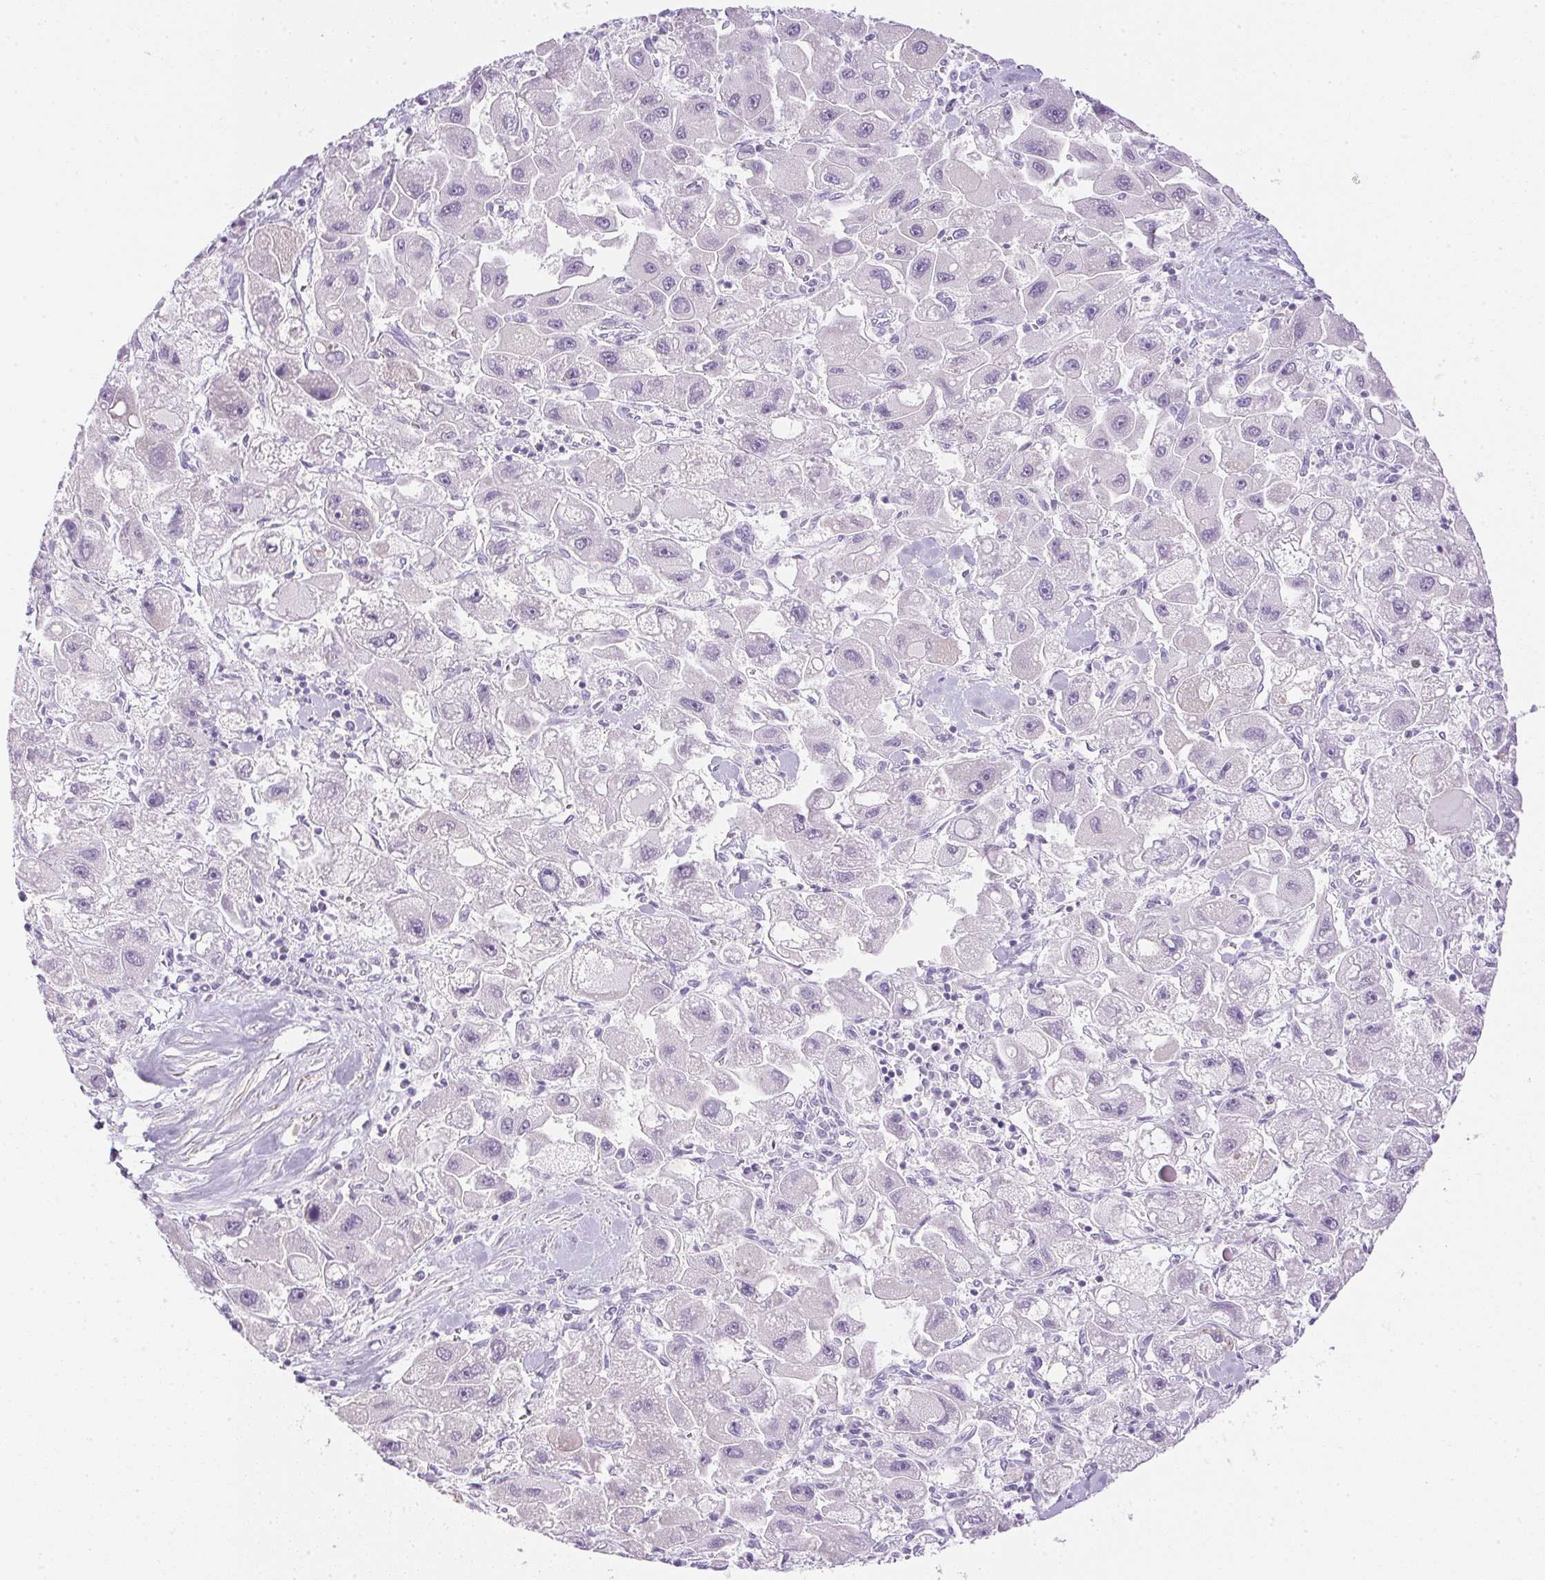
{"staining": {"intensity": "negative", "quantity": "none", "location": "none"}, "tissue": "liver cancer", "cell_type": "Tumor cells", "image_type": "cancer", "snomed": [{"axis": "morphology", "description": "Carcinoma, Hepatocellular, NOS"}, {"axis": "topography", "description": "Liver"}], "caption": "This is a histopathology image of immunohistochemistry (IHC) staining of liver cancer, which shows no positivity in tumor cells. (DAB immunohistochemistry (IHC), high magnification).", "gene": "CTRL", "patient": {"sex": "male", "age": 24}}